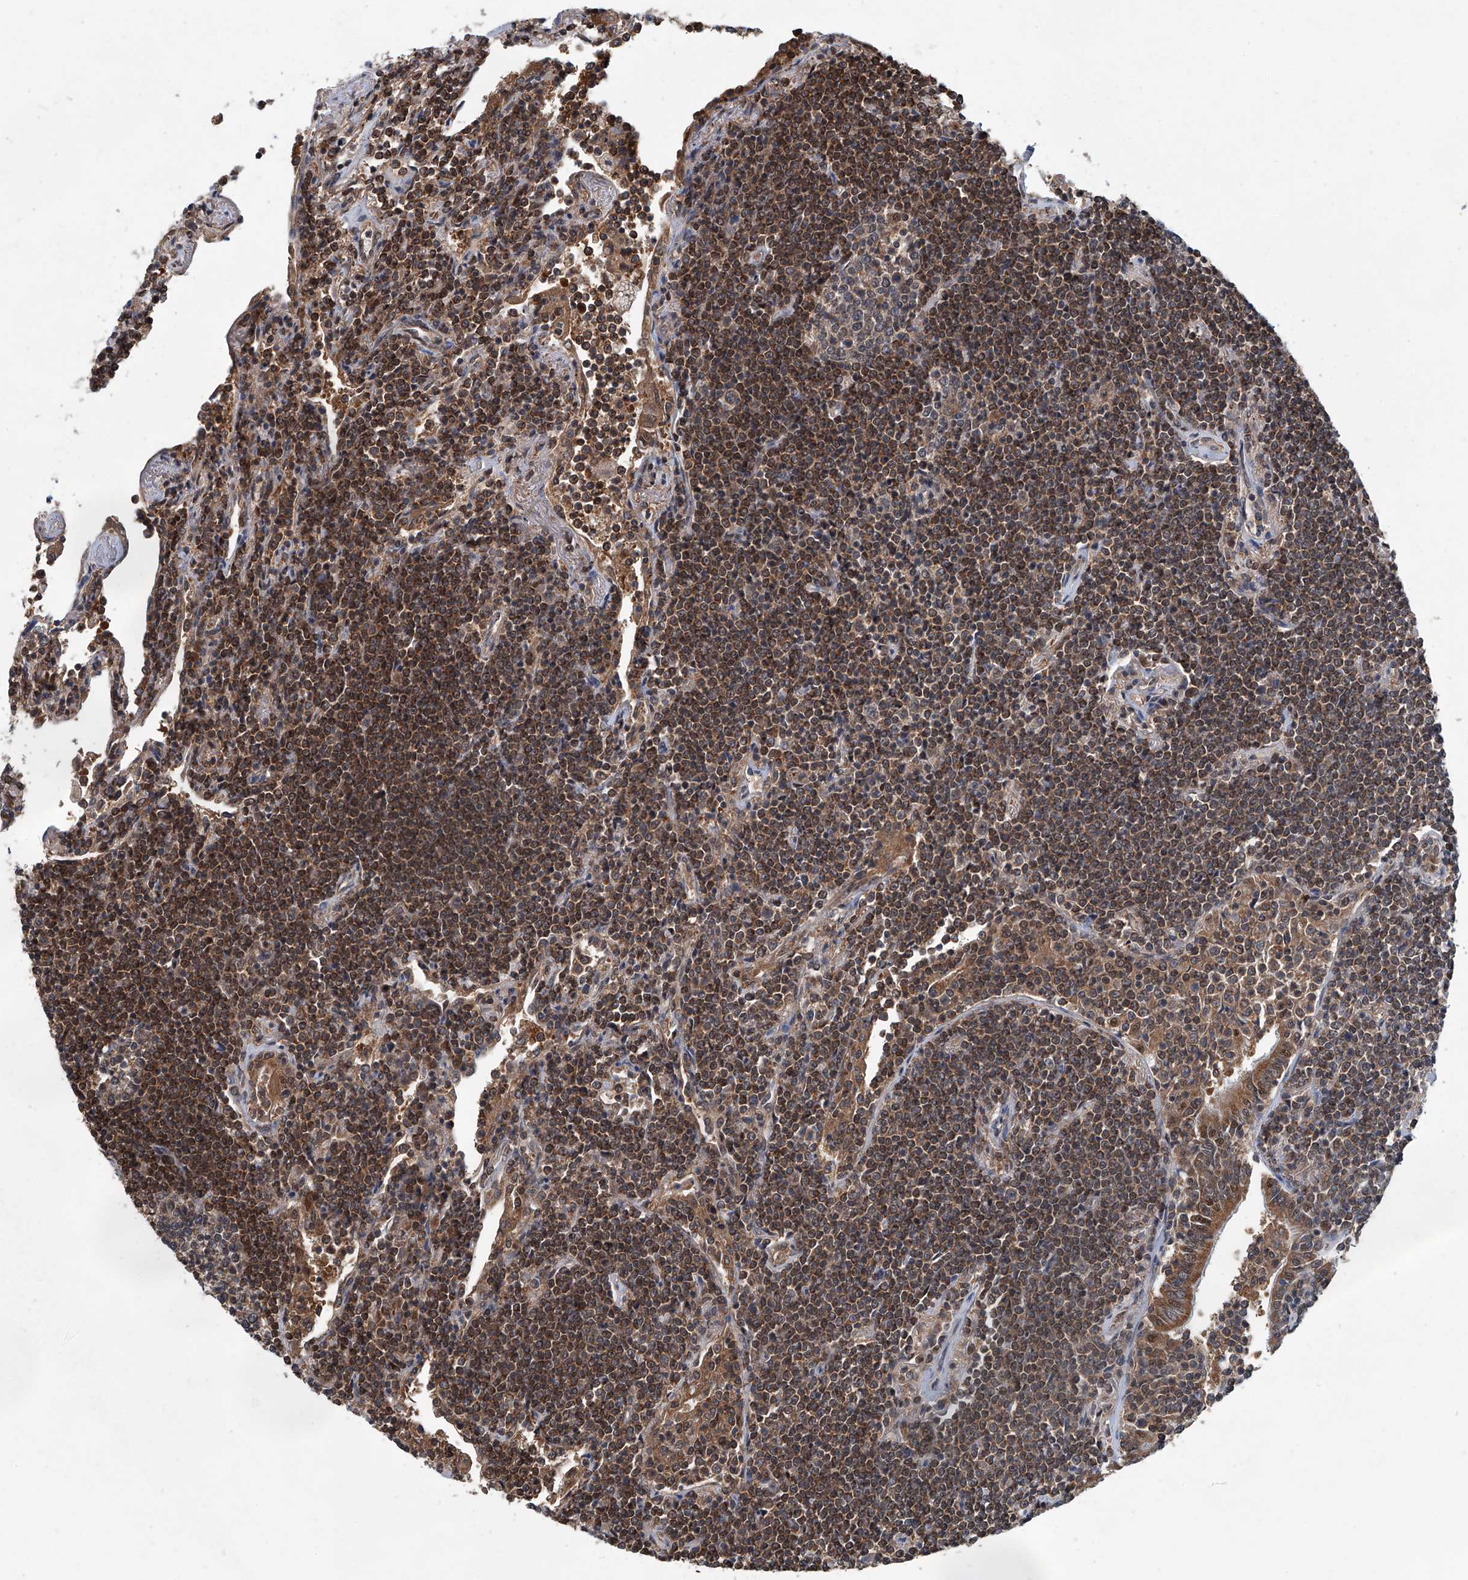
{"staining": {"intensity": "strong", "quantity": ">75%", "location": "cytoplasmic/membranous,nuclear"}, "tissue": "lymphoma", "cell_type": "Tumor cells", "image_type": "cancer", "snomed": [{"axis": "morphology", "description": "Malignant lymphoma, non-Hodgkin's type, Low grade"}, {"axis": "topography", "description": "Lung"}], "caption": "Protein expression analysis of human lymphoma reveals strong cytoplasmic/membranous and nuclear positivity in approximately >75% of tumor cells.", "gene": "CLK1", "patient": {"sex": "female", "age": 71}}